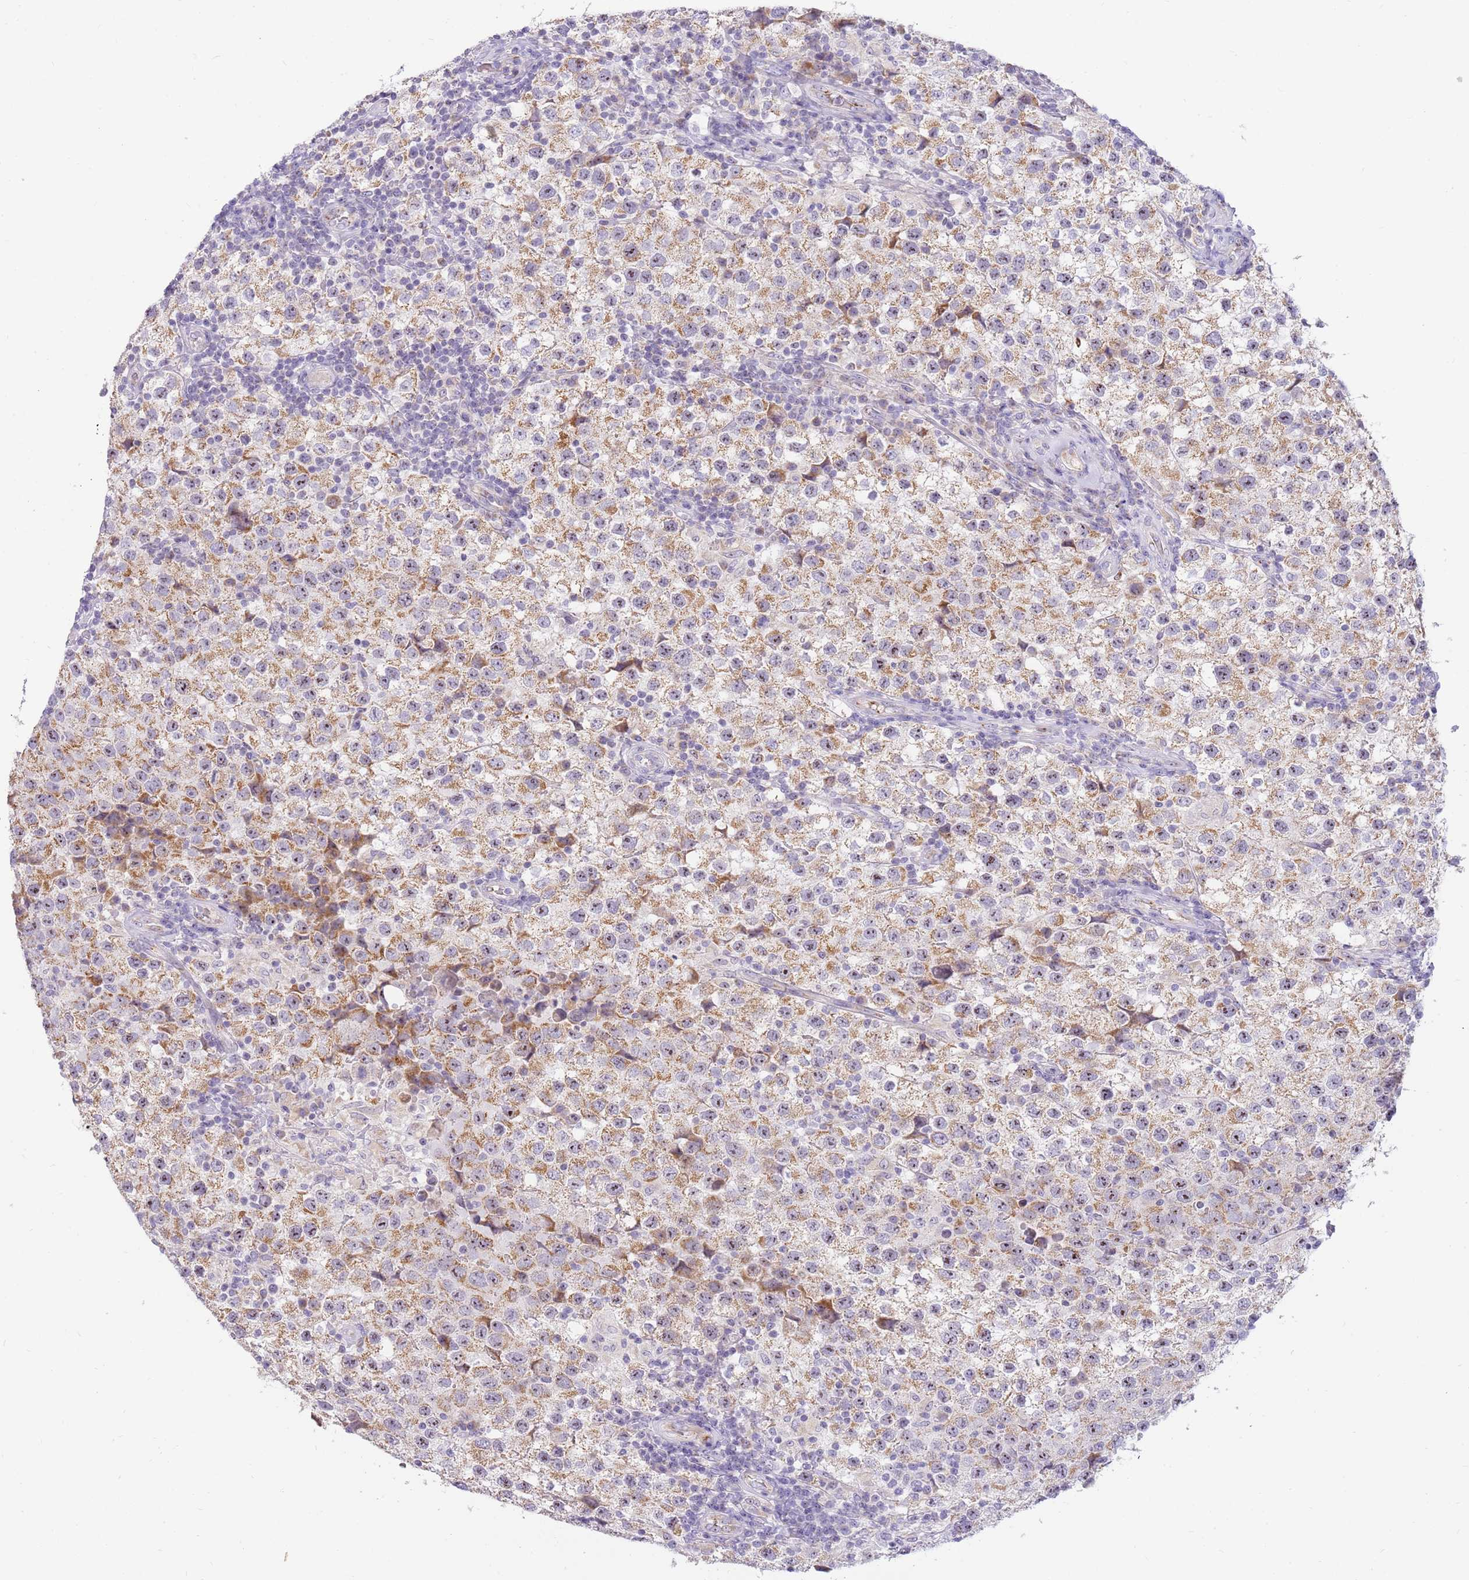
{"staining": {"intensity": "moderate", "quantity": ">75%", "location": "cytoplasmic/membranous"}, "tissue": "testis cancer", "cell_type": "Tumor cells", "image_type": "cancer", "snomed": [{"axis": "morphology", "description": "Seminoma, NOS"}, {"axis": "morphology", "description": "Carcinoma, Embryonal, NOS"}, {"axis": "topography", "description": "Testis"}], "caption": "About >75% of tumor cells in embryonal carcinoma (testis) display moderate cytoplasmic/membranous protein positivity as visualized by brown immunohistochemical staining.", "gene": "DNAJA3", "patient": {"sex": "male", "age": 41}}